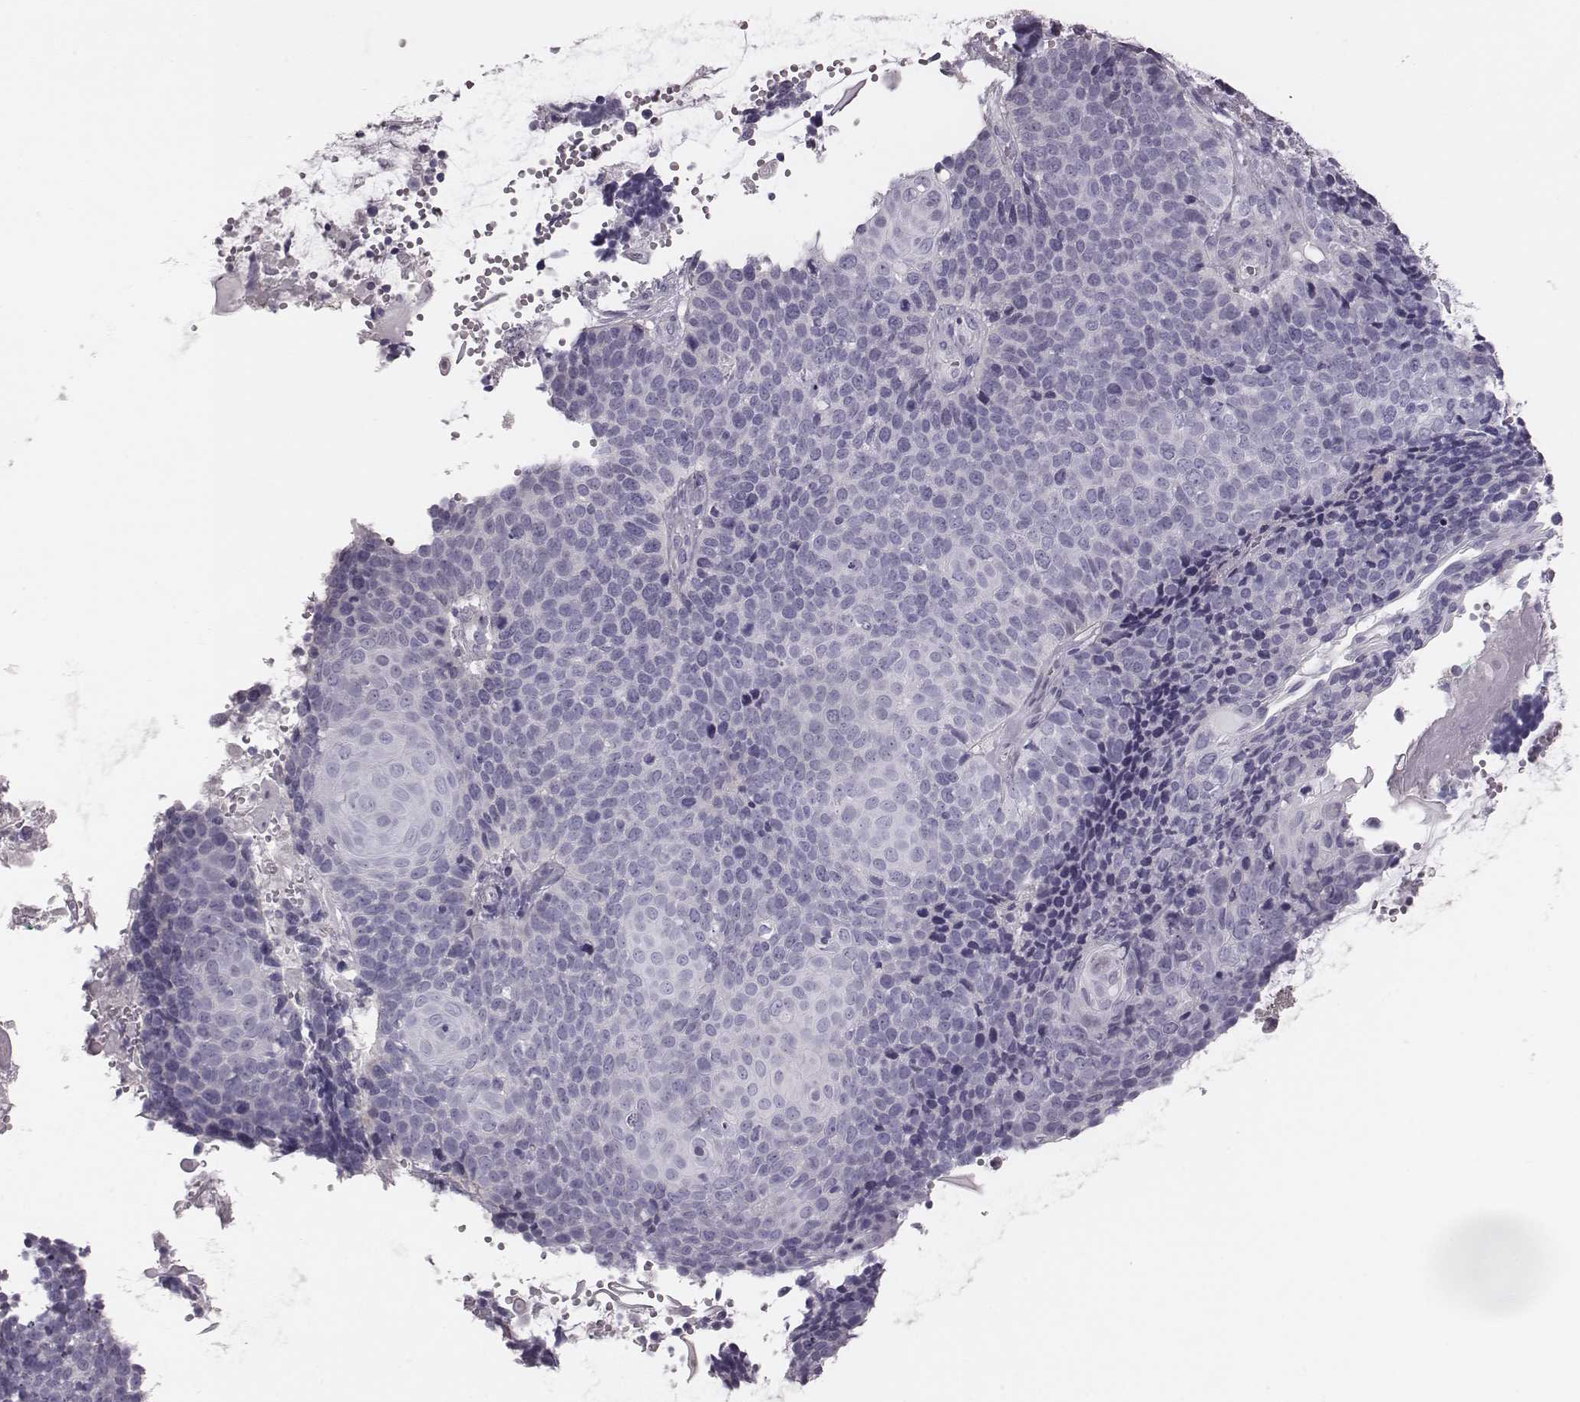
{"staining": {"intensity": "negative", "quantity": "none", "location": "none"}, "tissue": "cervical cancer", "cell_type": "Tumor cells", "image_type": "cancer", "snomed": [{"axis": "morphology", "description": "Squamous cell carcinoma, NOS"}, {"axis": "topography", "description": "Cervix"}], "caption": "This is an immunohistochemistry photomicrograph of human cervical cancer (squamous cell carcinoma). There is no positivity in tumor cells.", "gene": "CRISP1", "patient": {"sex": "female", "age": 39}}